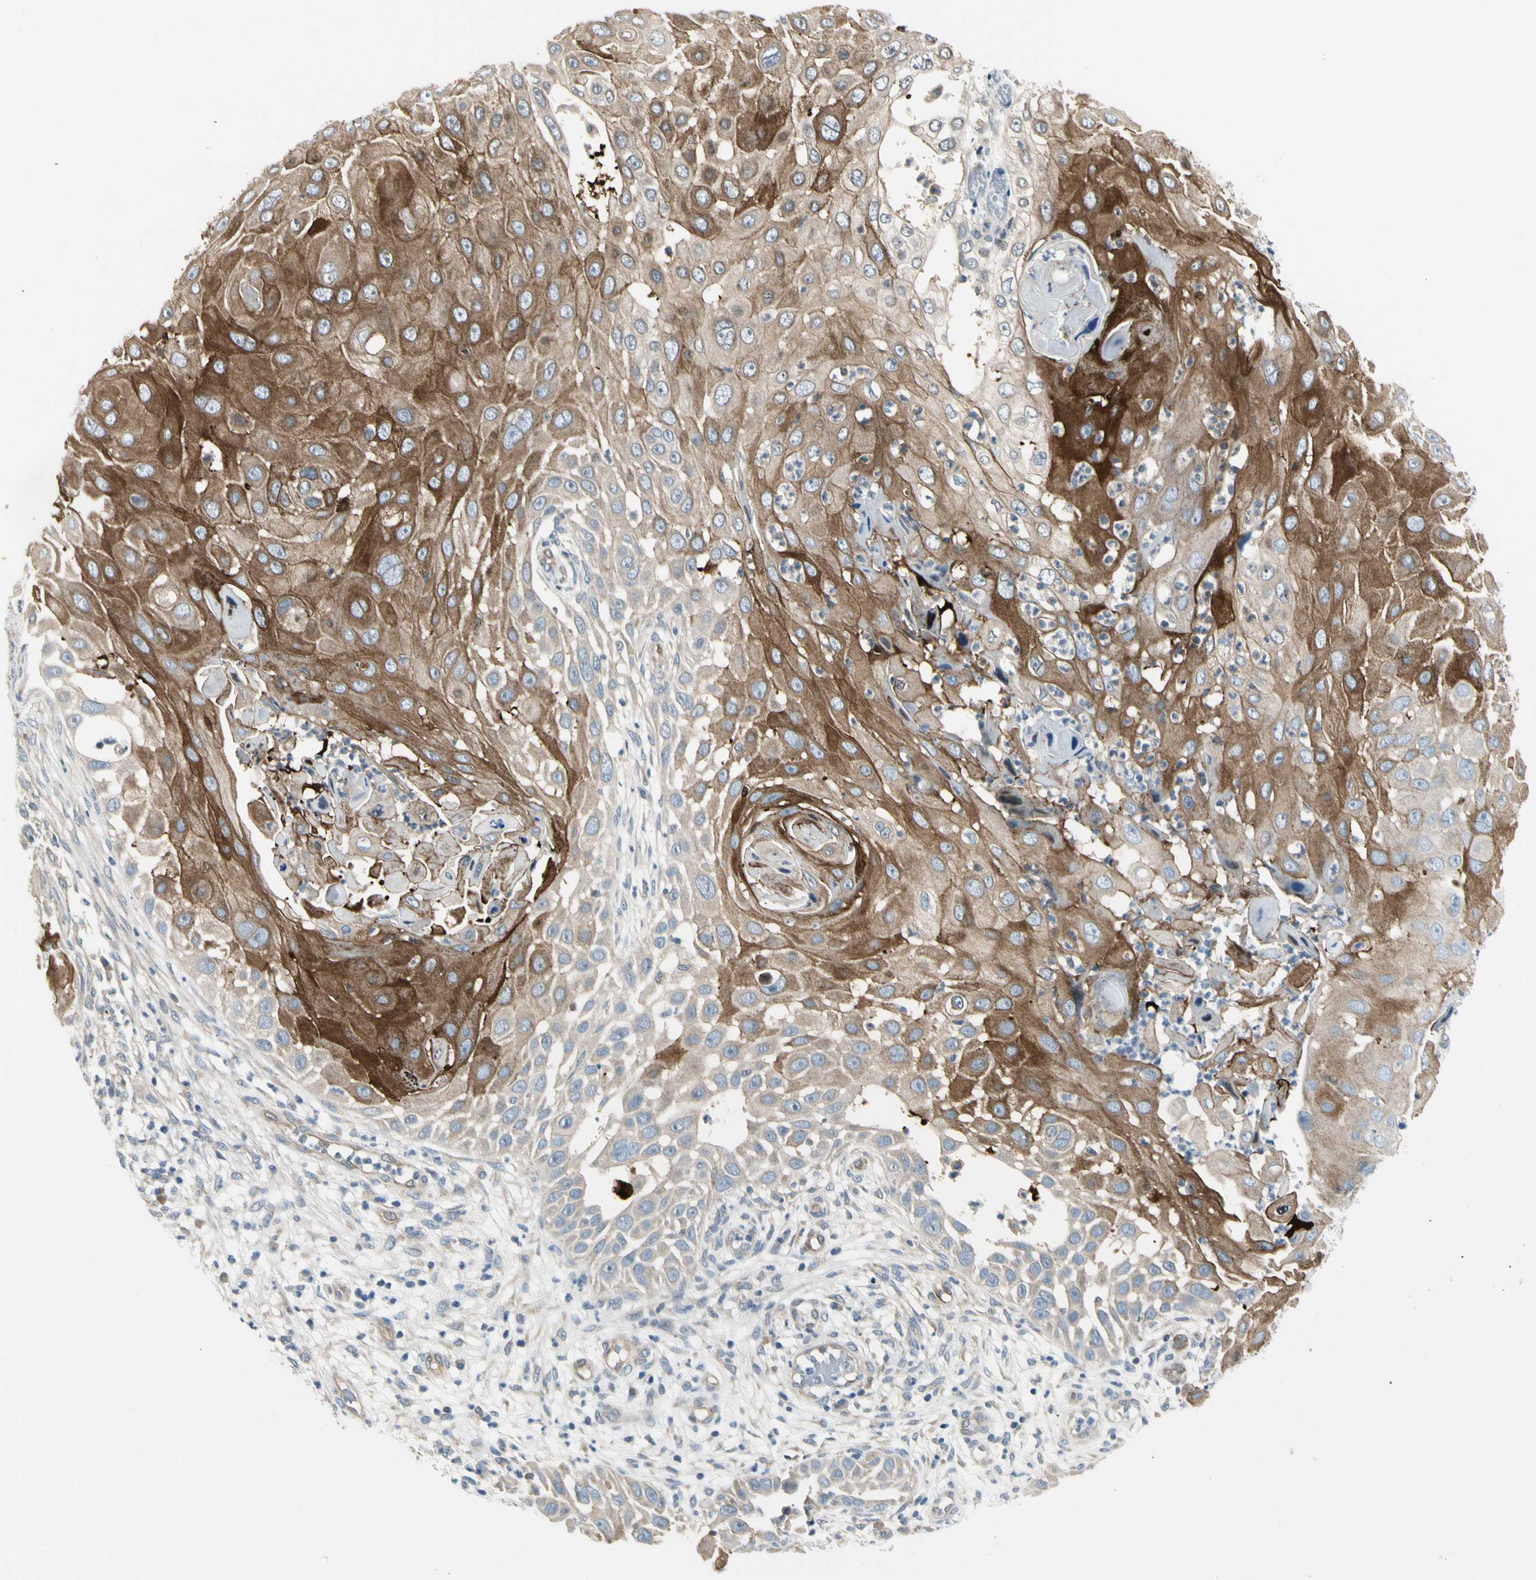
{"staining": {"intensity": "strong", "quantity": "25%-75%", "location": "cytoplasmic/membranous"}, "tissue": "skin cancer", "cell_type": "Tumor cells", "image_type": "cancer", "snomed": [{"axis": "morphology", "description": "Squamous cell carcinoma, NOS"}, {"axis": "topography", "description": "Skin"}], "caption": "The micrograph reveals immunohistochemical staining of skin cancer. There is strong cytoplasmic/membranous expression is appreciated in about 25%-75% of tumor cells.", "gene": "SVBP", "patient": {"sex": "female", "age": 44}}